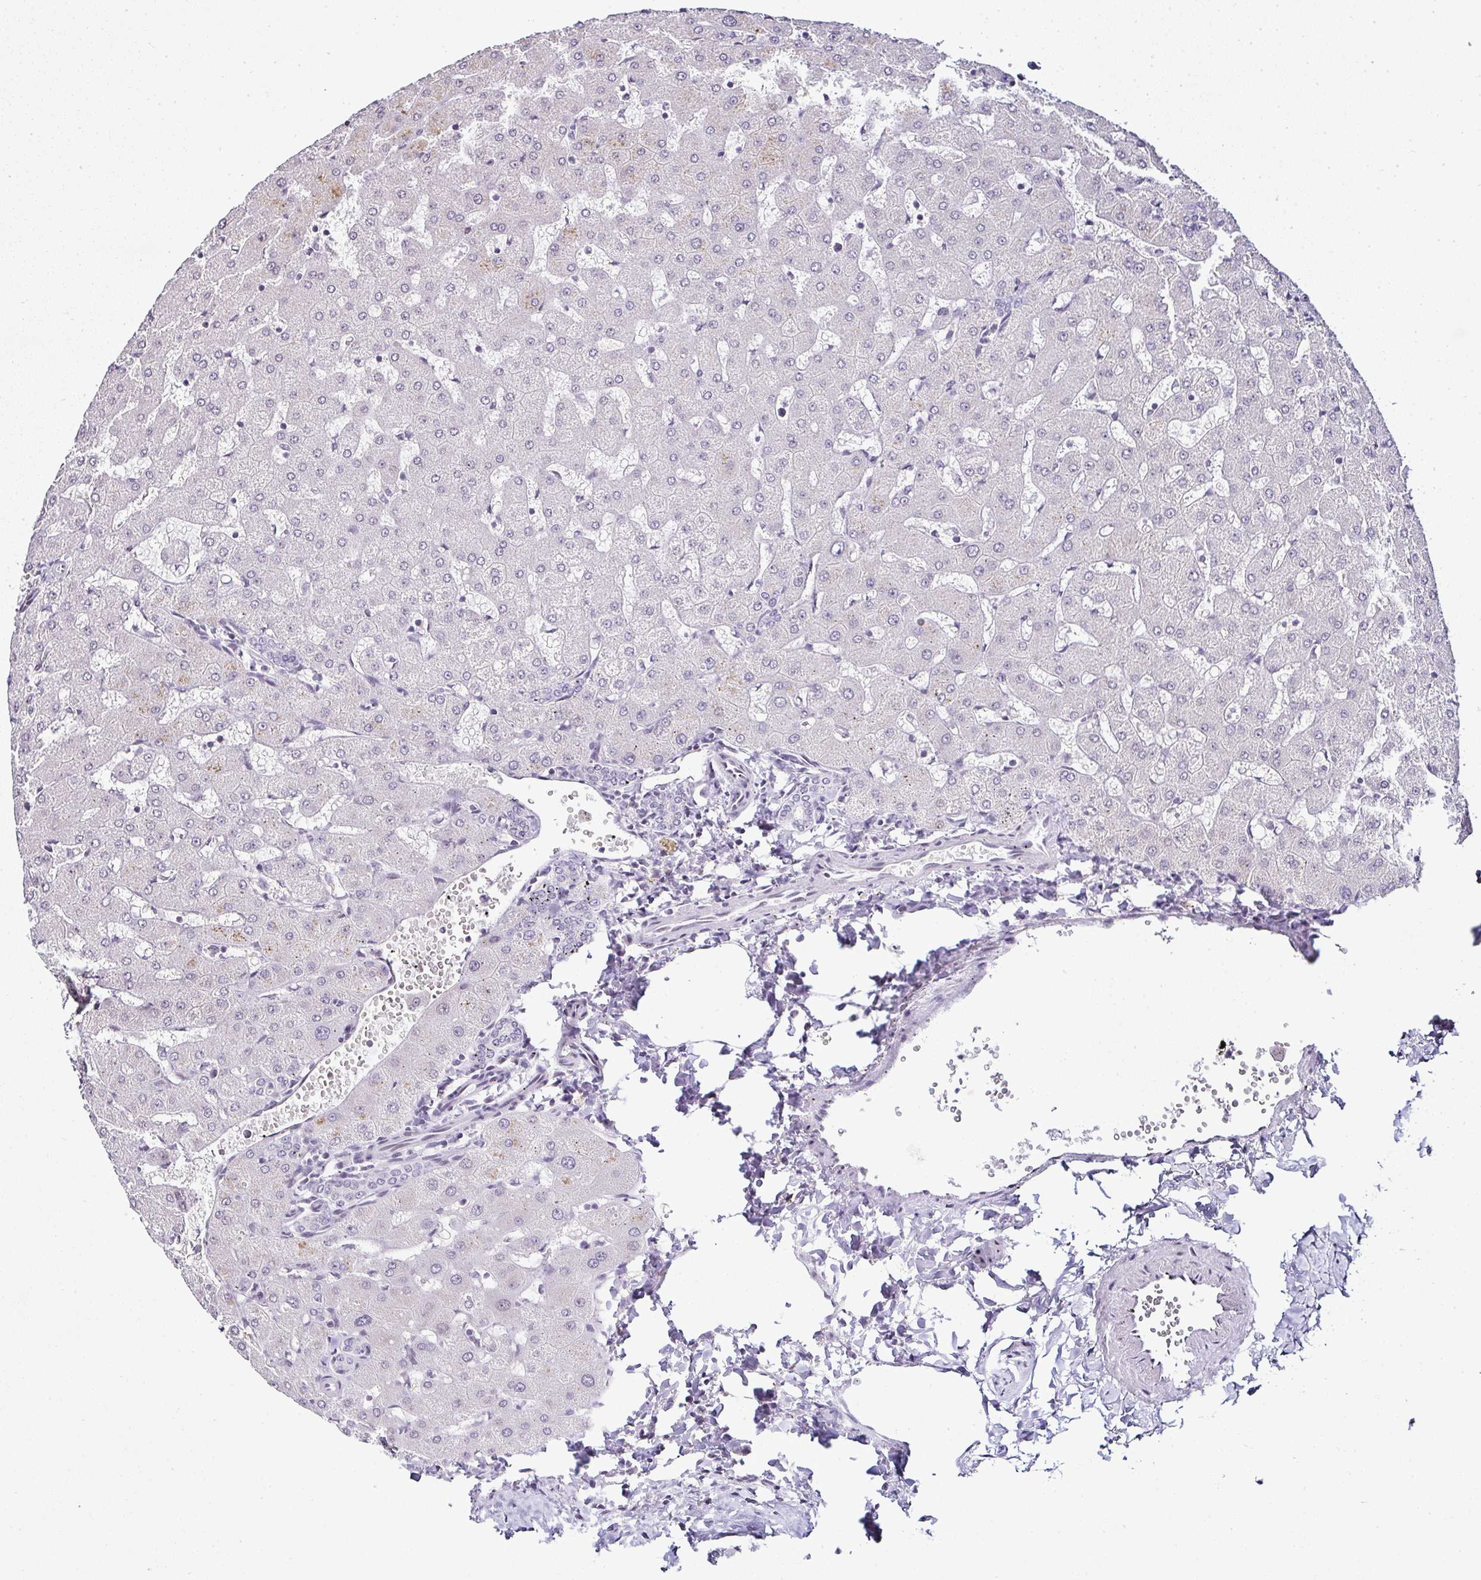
{"staining": {"intensity": "negative", "quantity": "none", "location": "none"}, "tissue": "liver", "cell_type": "Cholangiocytes", "image_type": "normal", "snomed": [{"axis": "morphology", "description": "Normal tissue, NOS"}, {"axis": "topography", "description": "Liver"}], "caption": "Cholangiocytes show no significant protein positivity in benign liver. (Immunohistochemistry (ihc), brightfield microscopy, high magnification).", "gene": "SERPINB3", "patient": {"sex": "female", "age": 63}}